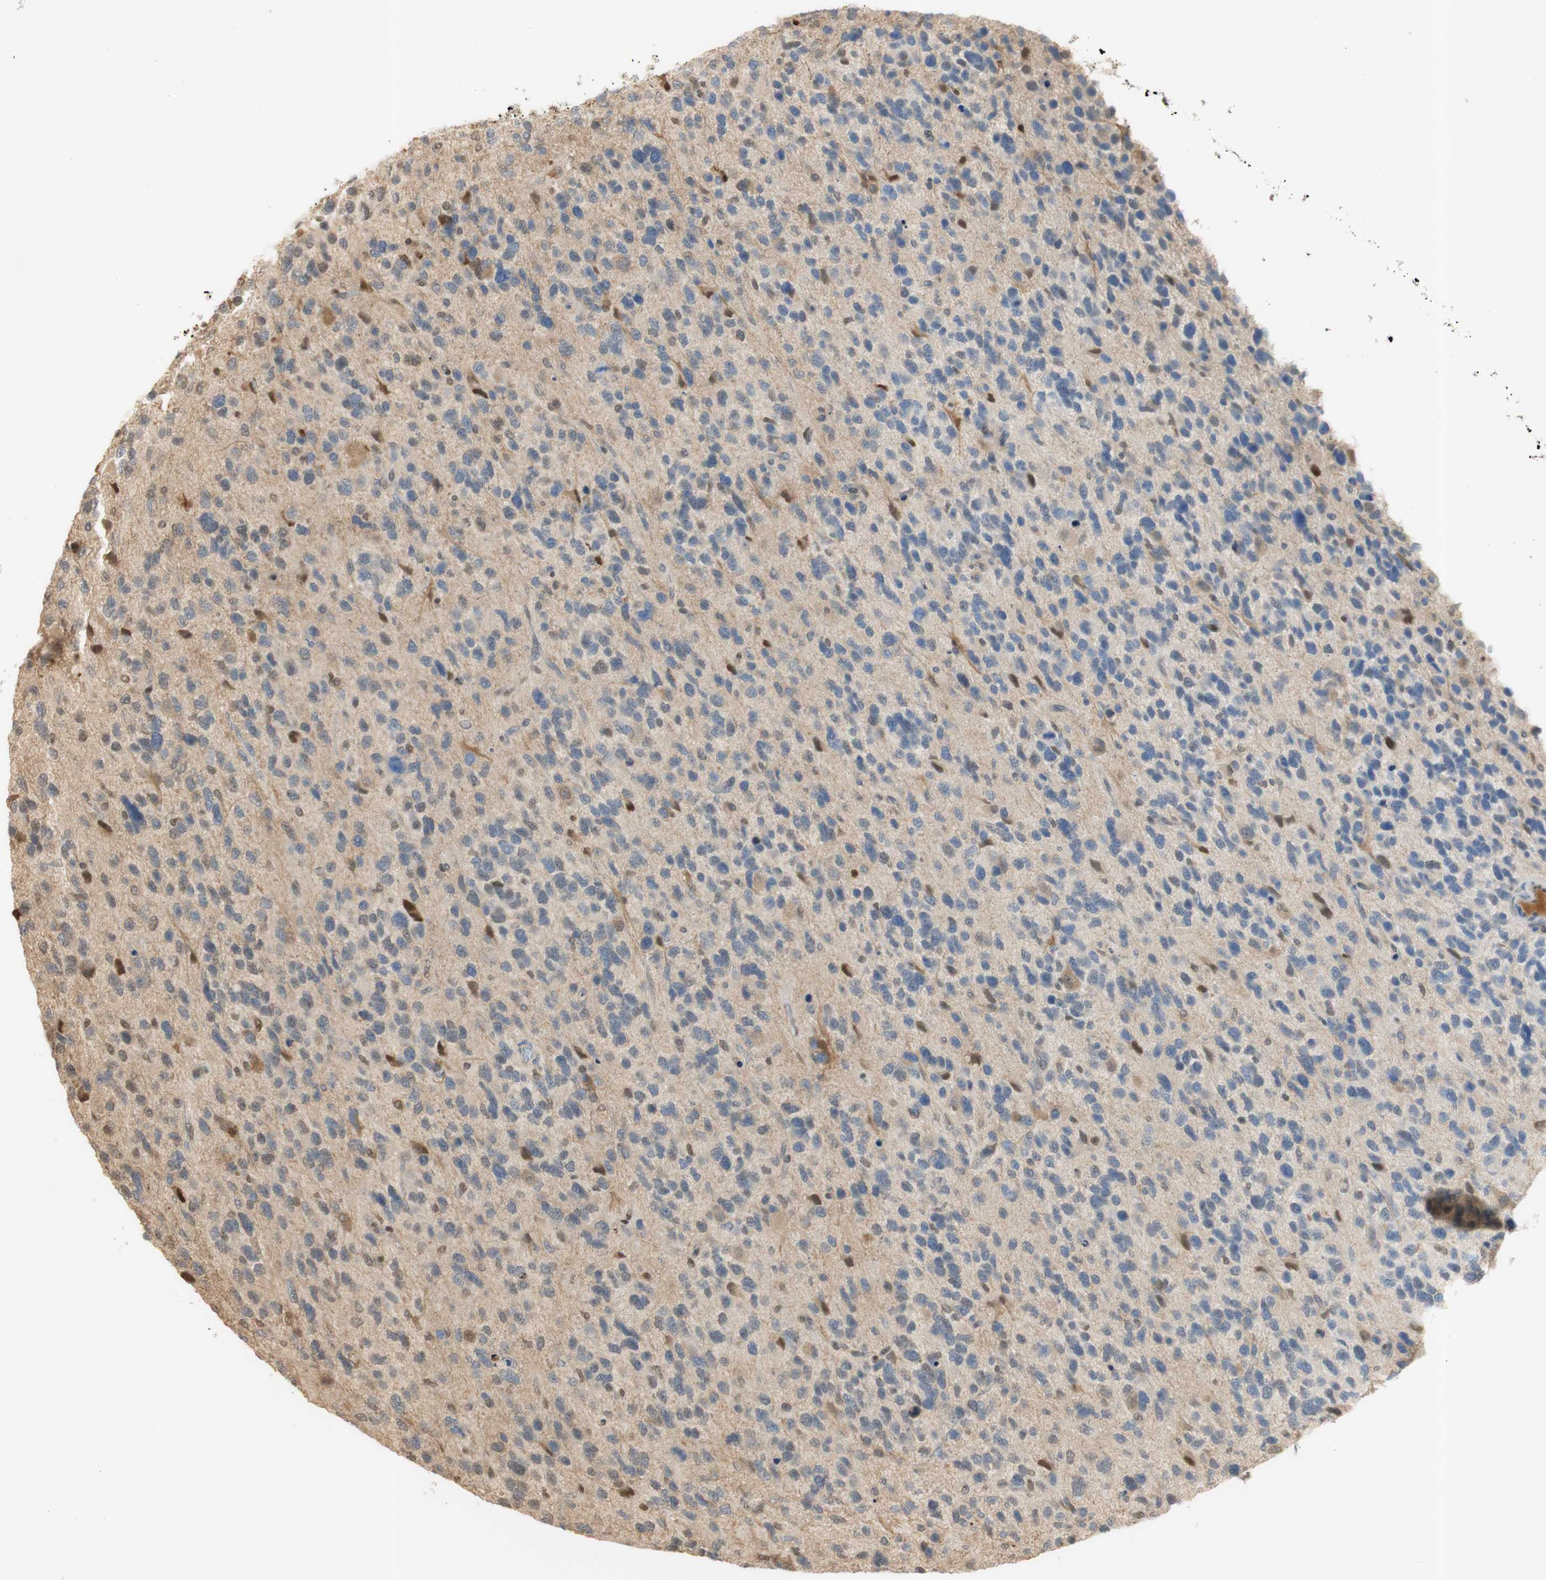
{"staining": {"intensity": "negative", "quantity": "none", "location": "none"}, "tissue": "glioma", "cell_type": "Tumor cells", "image_type": "cancer", "snomed": [{"axis": "morphology", "description": "Glioma, malignant, High grade"}, {"axis": "topography", "description": "Brain"}], "caption": "Immunohistochemistry (IHC) image of glioma stained for a protein (brown), which reveals no staining in tumor cells. (DAB immunohistochemistry (IHC) visualized using brightfield microscopy, high magnification).", "gene": "NAP1L4", "patient": {"sex": "female", "age": 58}}